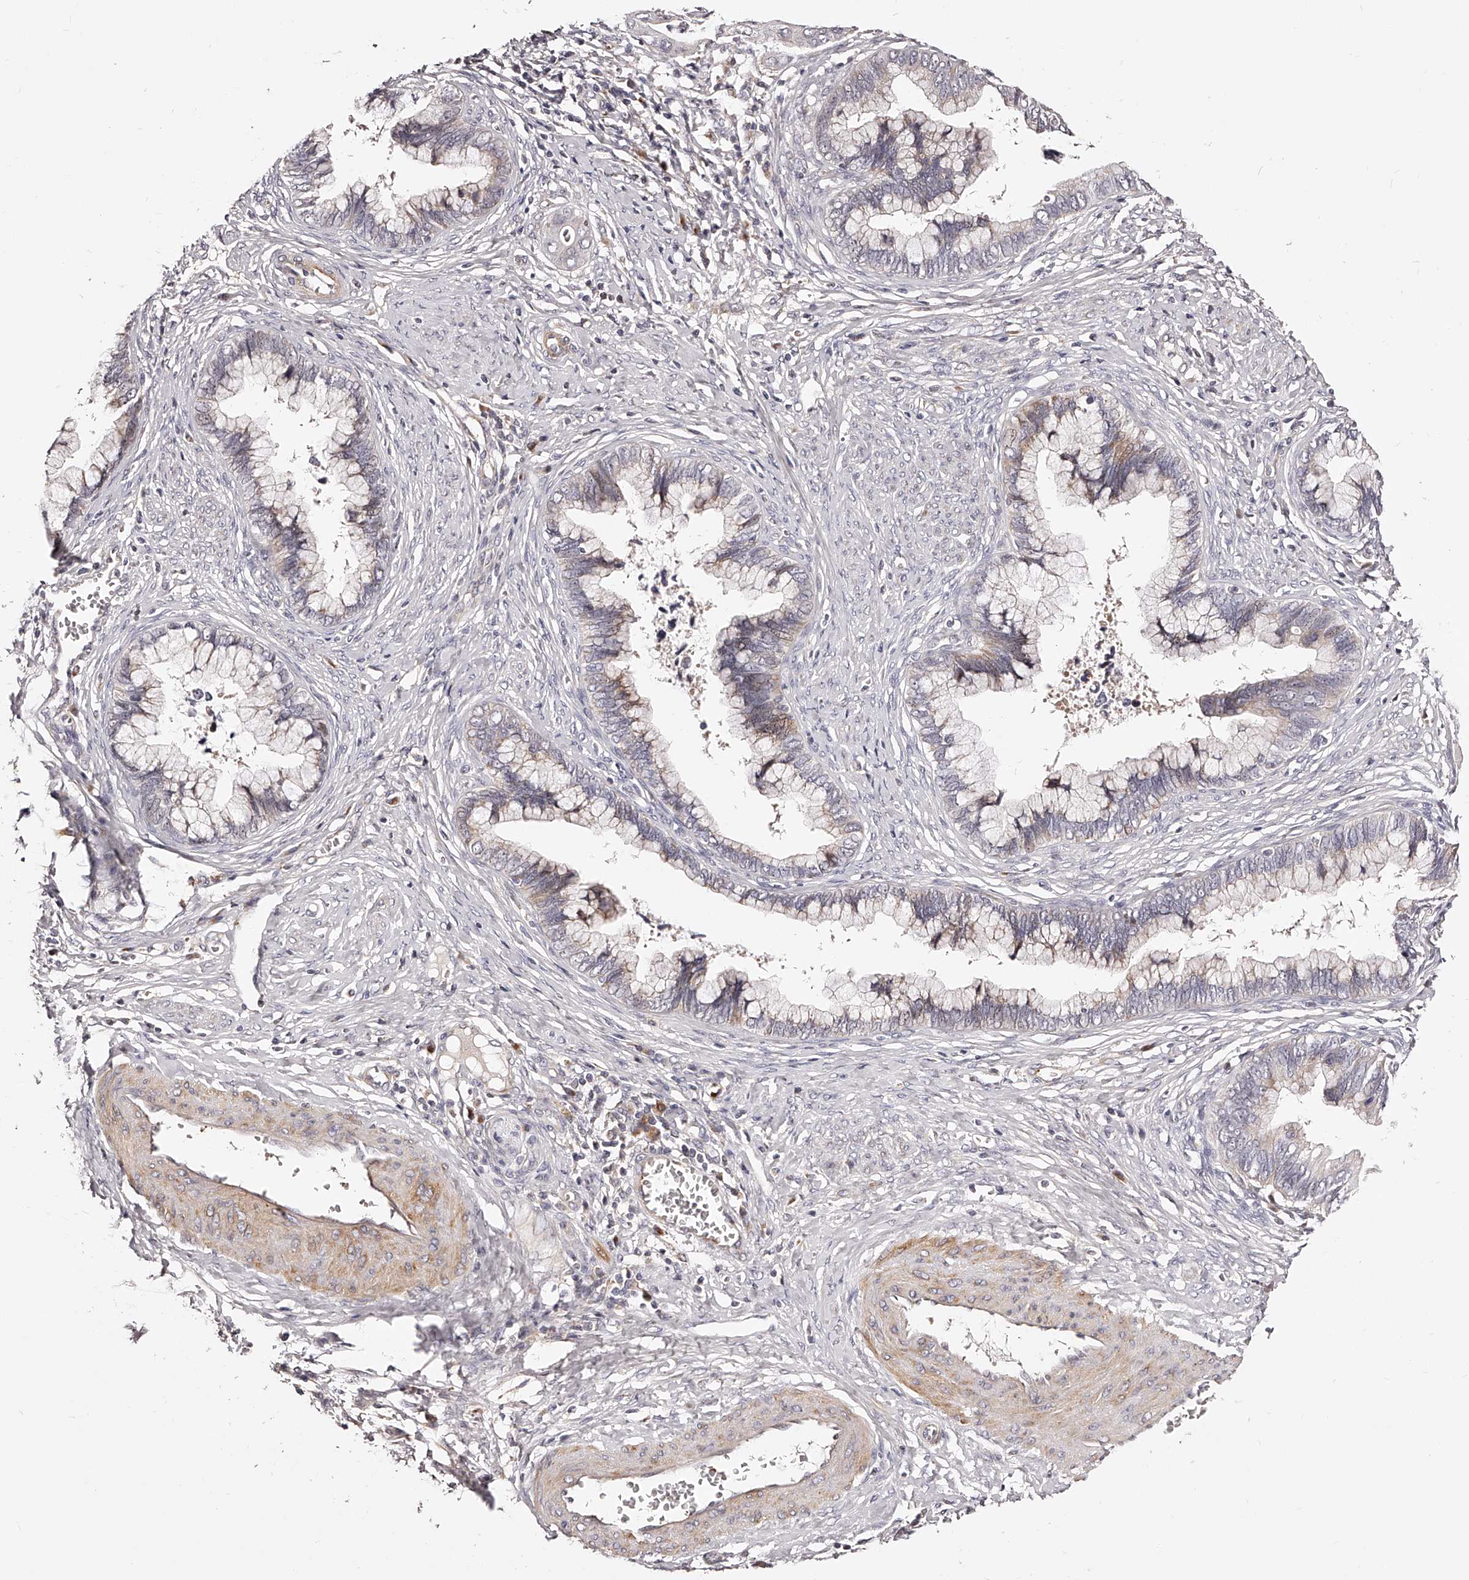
{"staining": {"intensity": "weak", "quantity": "<25%", "location": "cytoplasmic/membranous"}, "tissue": "cervical cancer", "cell_type": "Tumor cells", "image_type": "cancer", "snomed": [{"axis": "morphology", "description": "Adenocarcinoma, NOS"}, {"axis": "topography", "description": "Cervix"}], "caption": "Immunohistochemistry photomicrograph of human cervical adenocarcinoma stained for a protein (brown), which reveals no staining in tumor cells.", "gene": "ZNF502", "patient": {"sex": "female", "age": 44}}